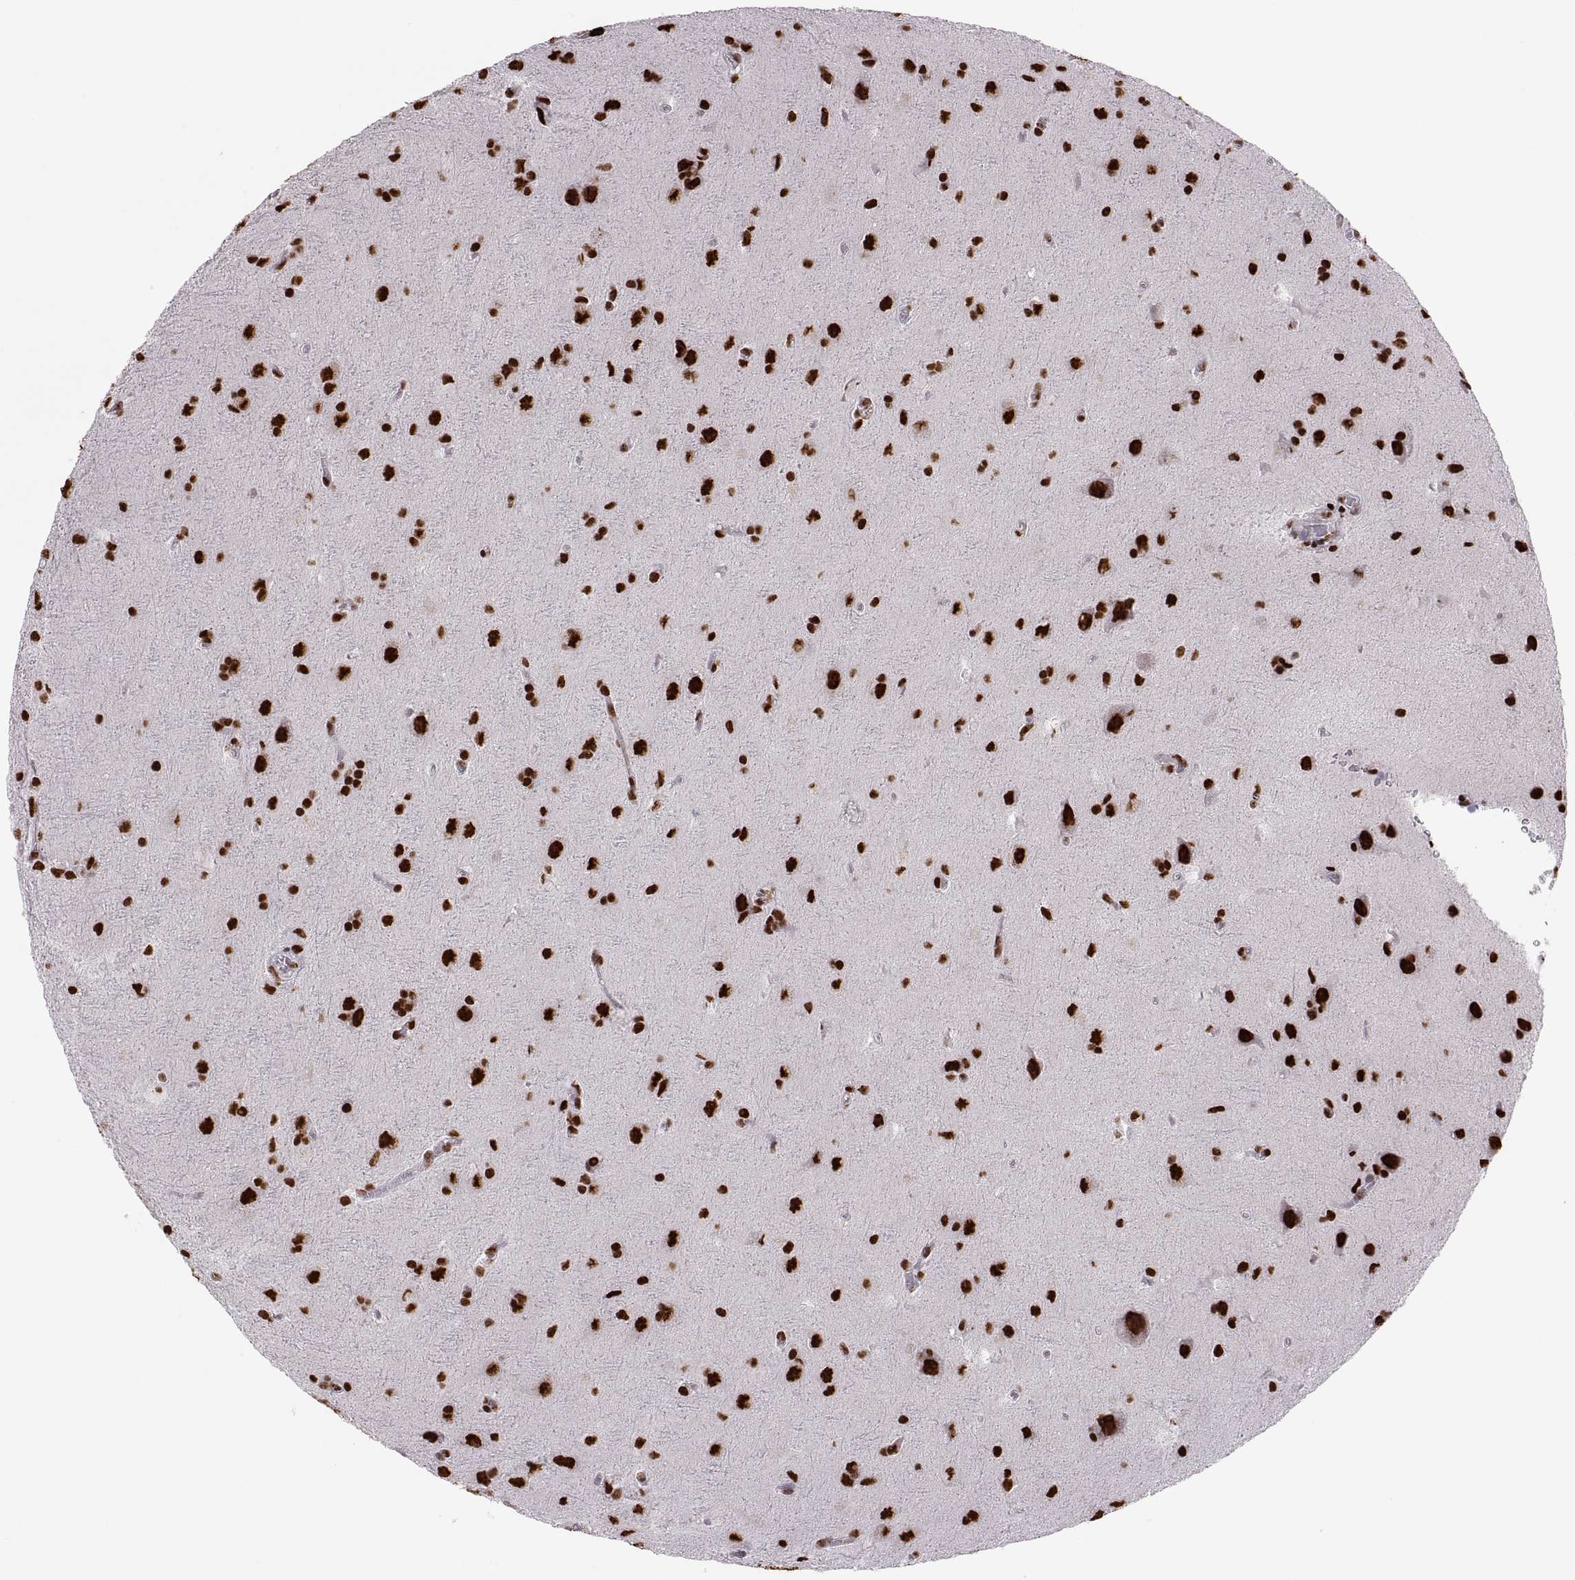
{"staining": {"intensity": "strong", "quantity": ">75%", "location": "nuclear"}, "tissue": "glioma", "cell_type": "Tumor cells", "image_type": "cancer", "snomed": [{"axis": "morphology", "description": "Glioma, malignant, Low grade"}, {"axis": "topography", "description": "Brain"}], "caption": "Protein expression analysis of glioma demonstrates strong nuclear staining in approximately >75% of tumor cells. The protein of interest is shown in brown color, while the nuclei are stained blue.", "gene": "SNAI1", "patient": {"sex": "male", "age": 58}}